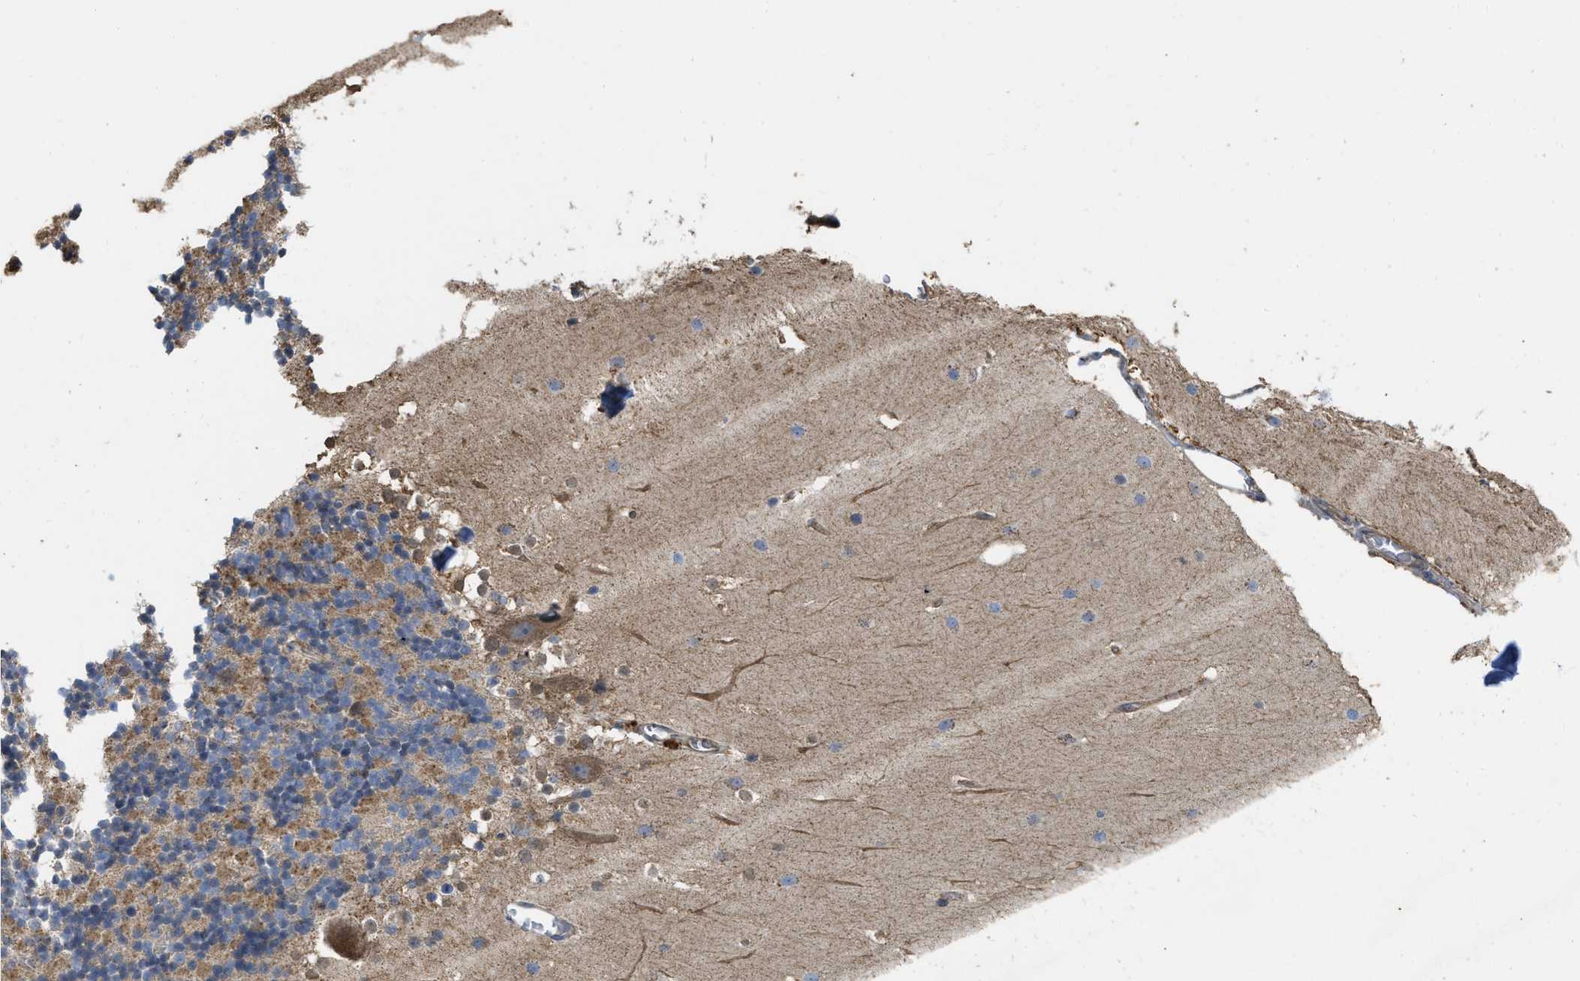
{"staining": {"intensity": "moderate", "quantity": "25%-75%", "location": "cytoplasmic/membranous"}, "tissue": "cerebellum", "cell_type": "Cells in granular layer", "image_type": "normal", "snomed": [{"axis": "morphology", "description": "Normal tissue, NOS"}, {"axis": "topography", "description": "Cerebellum"}], "caption": "Immunohistochemical staining of normal cerebellum demonstrates moderate cytoplasmic/membranous protein expression in about 25%-75% of cells in granular layer.", "gene": "NAPEPLD", "patient": {"sex": "female", "age": 54}}